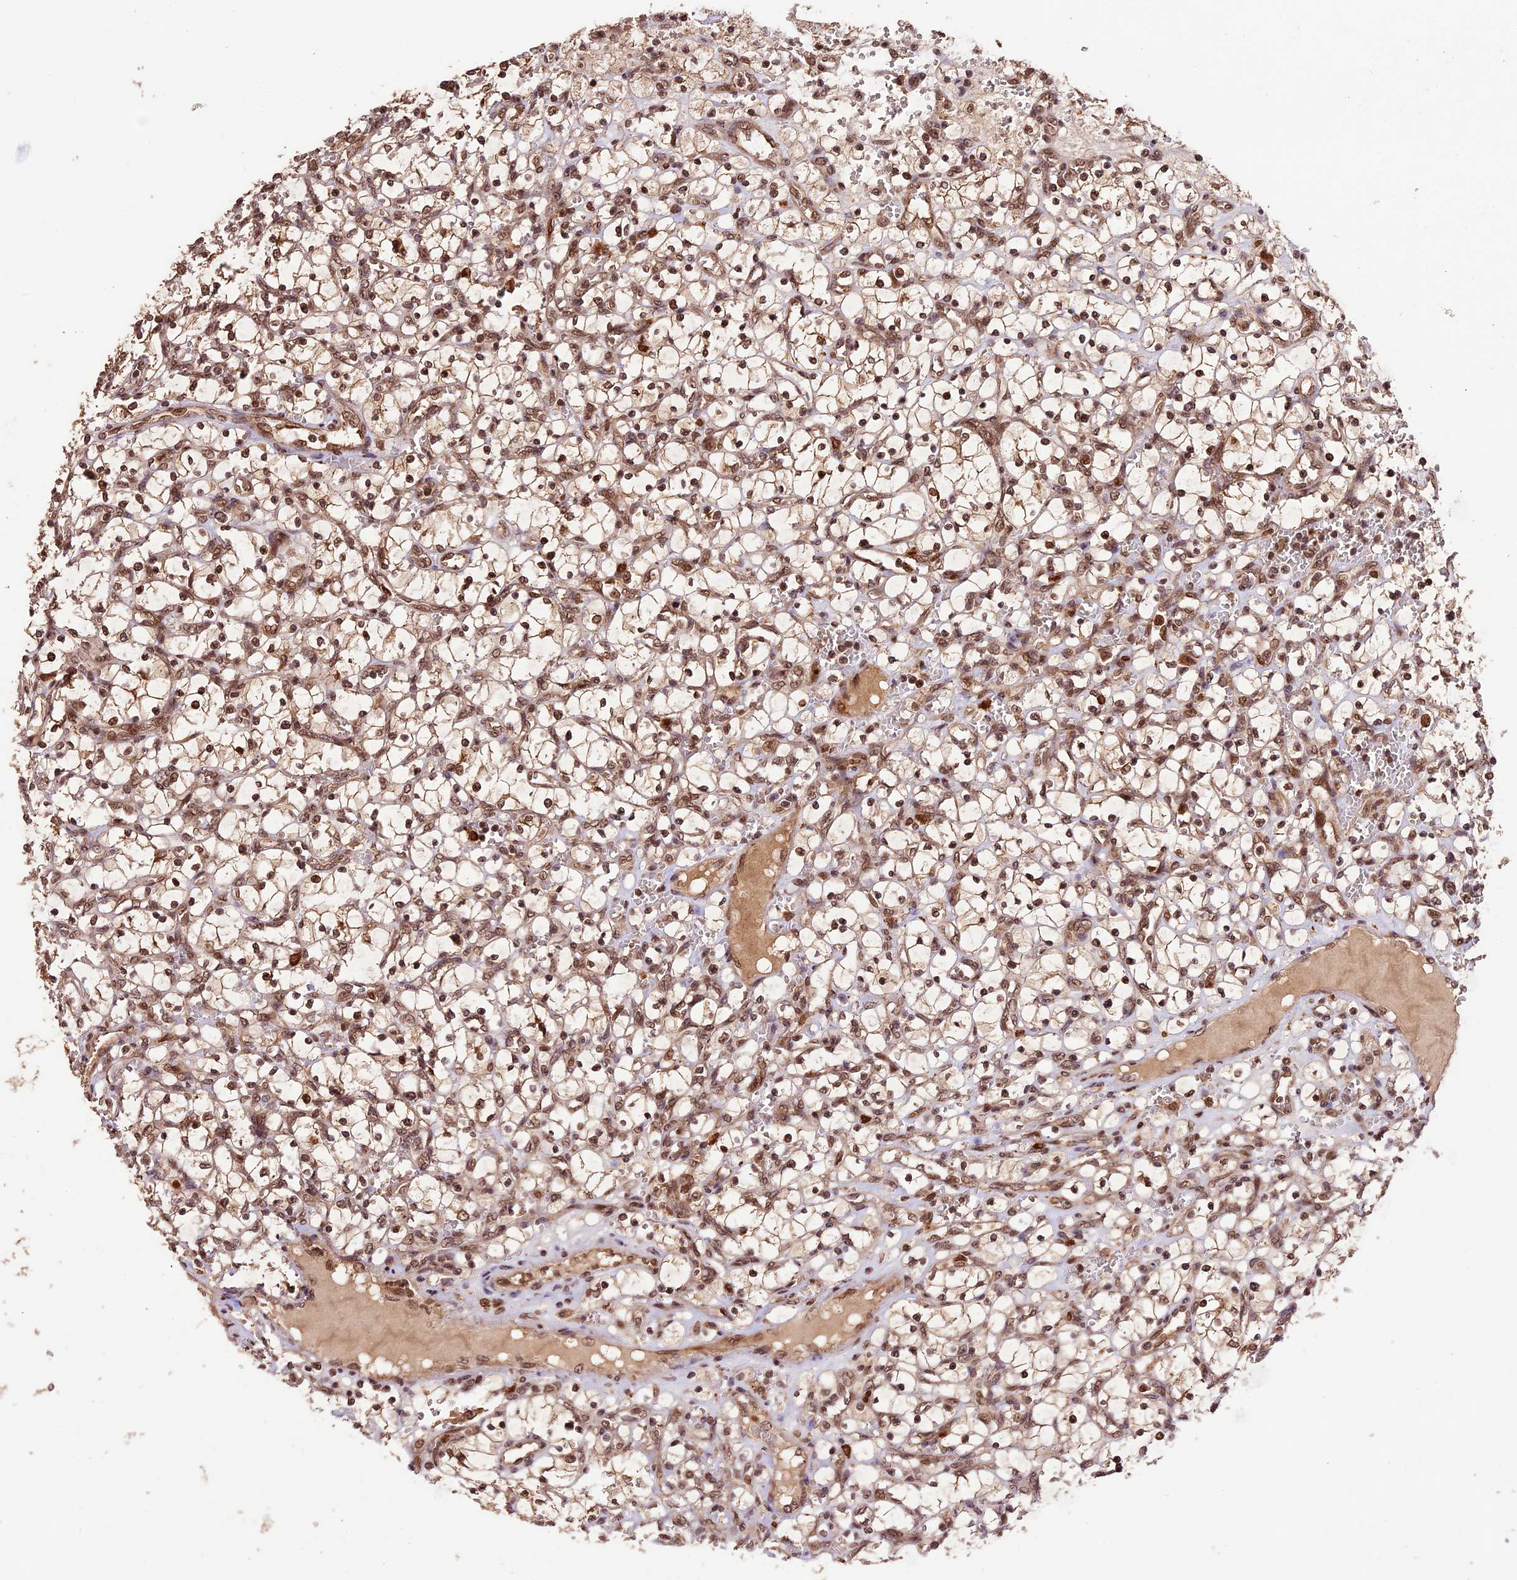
{"staining": {"intensity": "moderate", "quantity": ">75%", "location": "nuclear"}, "tissue": "renal cancer", "cell_type": "Tumor cells", "image_type": "cancer", "snomed": [{"axis": "morphology", "description": "Adenocarcinoma, NOS"}, {"axis": "topography", "description": "Kidney"}], "caption": "Human renal cancer (adenocarcinoma) stained with a protein marker exhibits moderate staining in tumor cells.", "gene": "CDKN2AIP", "patient": {"sex": "female", "age": 69}}